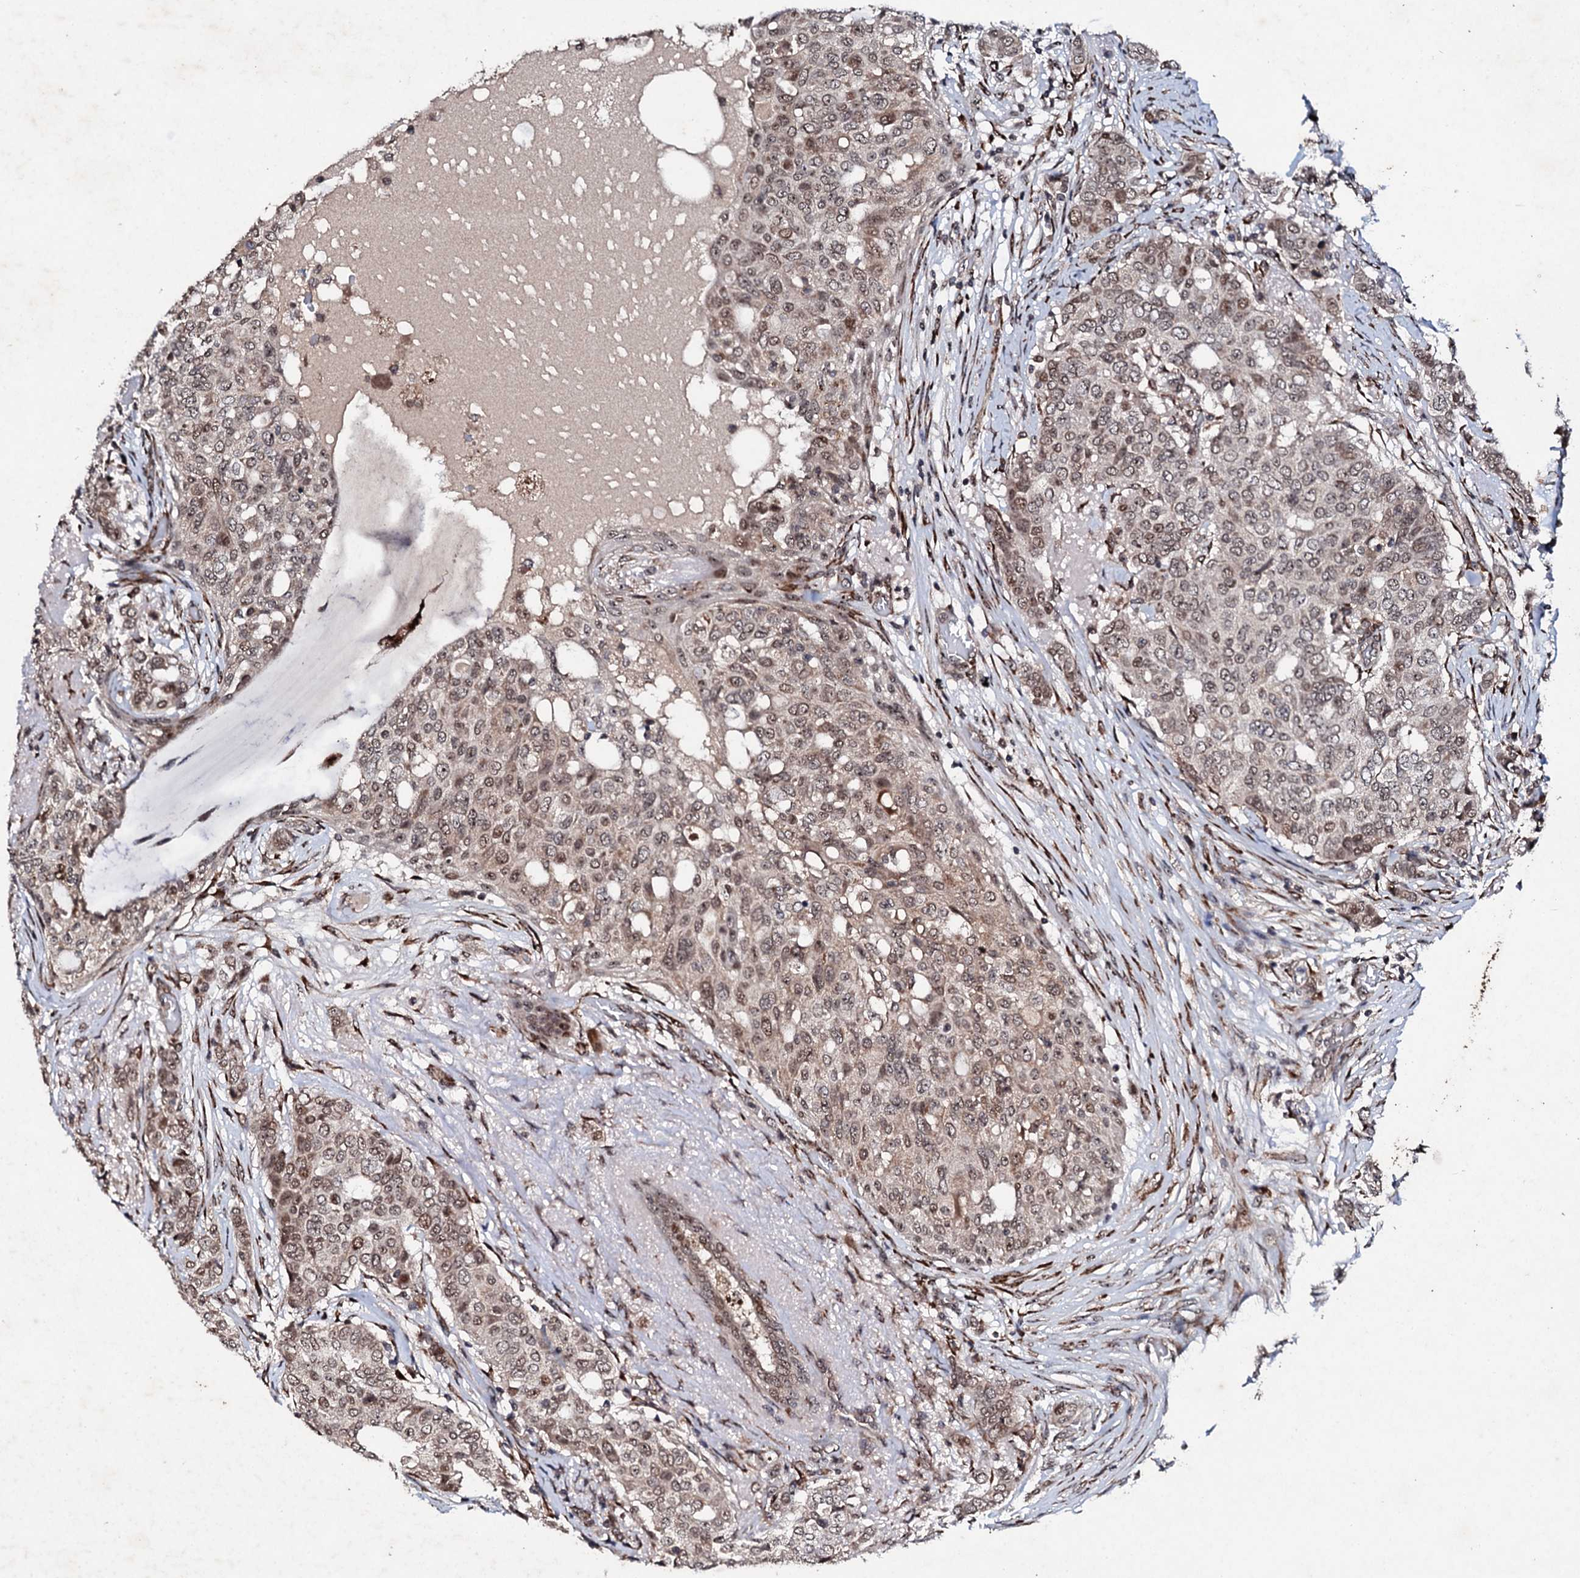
{"staining": {"intensity": "weak", "quantity": "25%-75%", "location": "nuclear"}, "tissue": "breast cancer", "cell_type": "Tumor cells", "image_type": "cancer", "snomed": [{"axis": "morphology", "description": "Lobular carcinoma"}, {"axis": "topography", "description": "Breast"}], "caption": "The histopathology image reveals staining of breast lobular carcinoma, revealing weak nuclear protein expression (brown color) within tumor cells.", "gene": "FAM111A", "patient": {"sex": "female", "age": 51}}